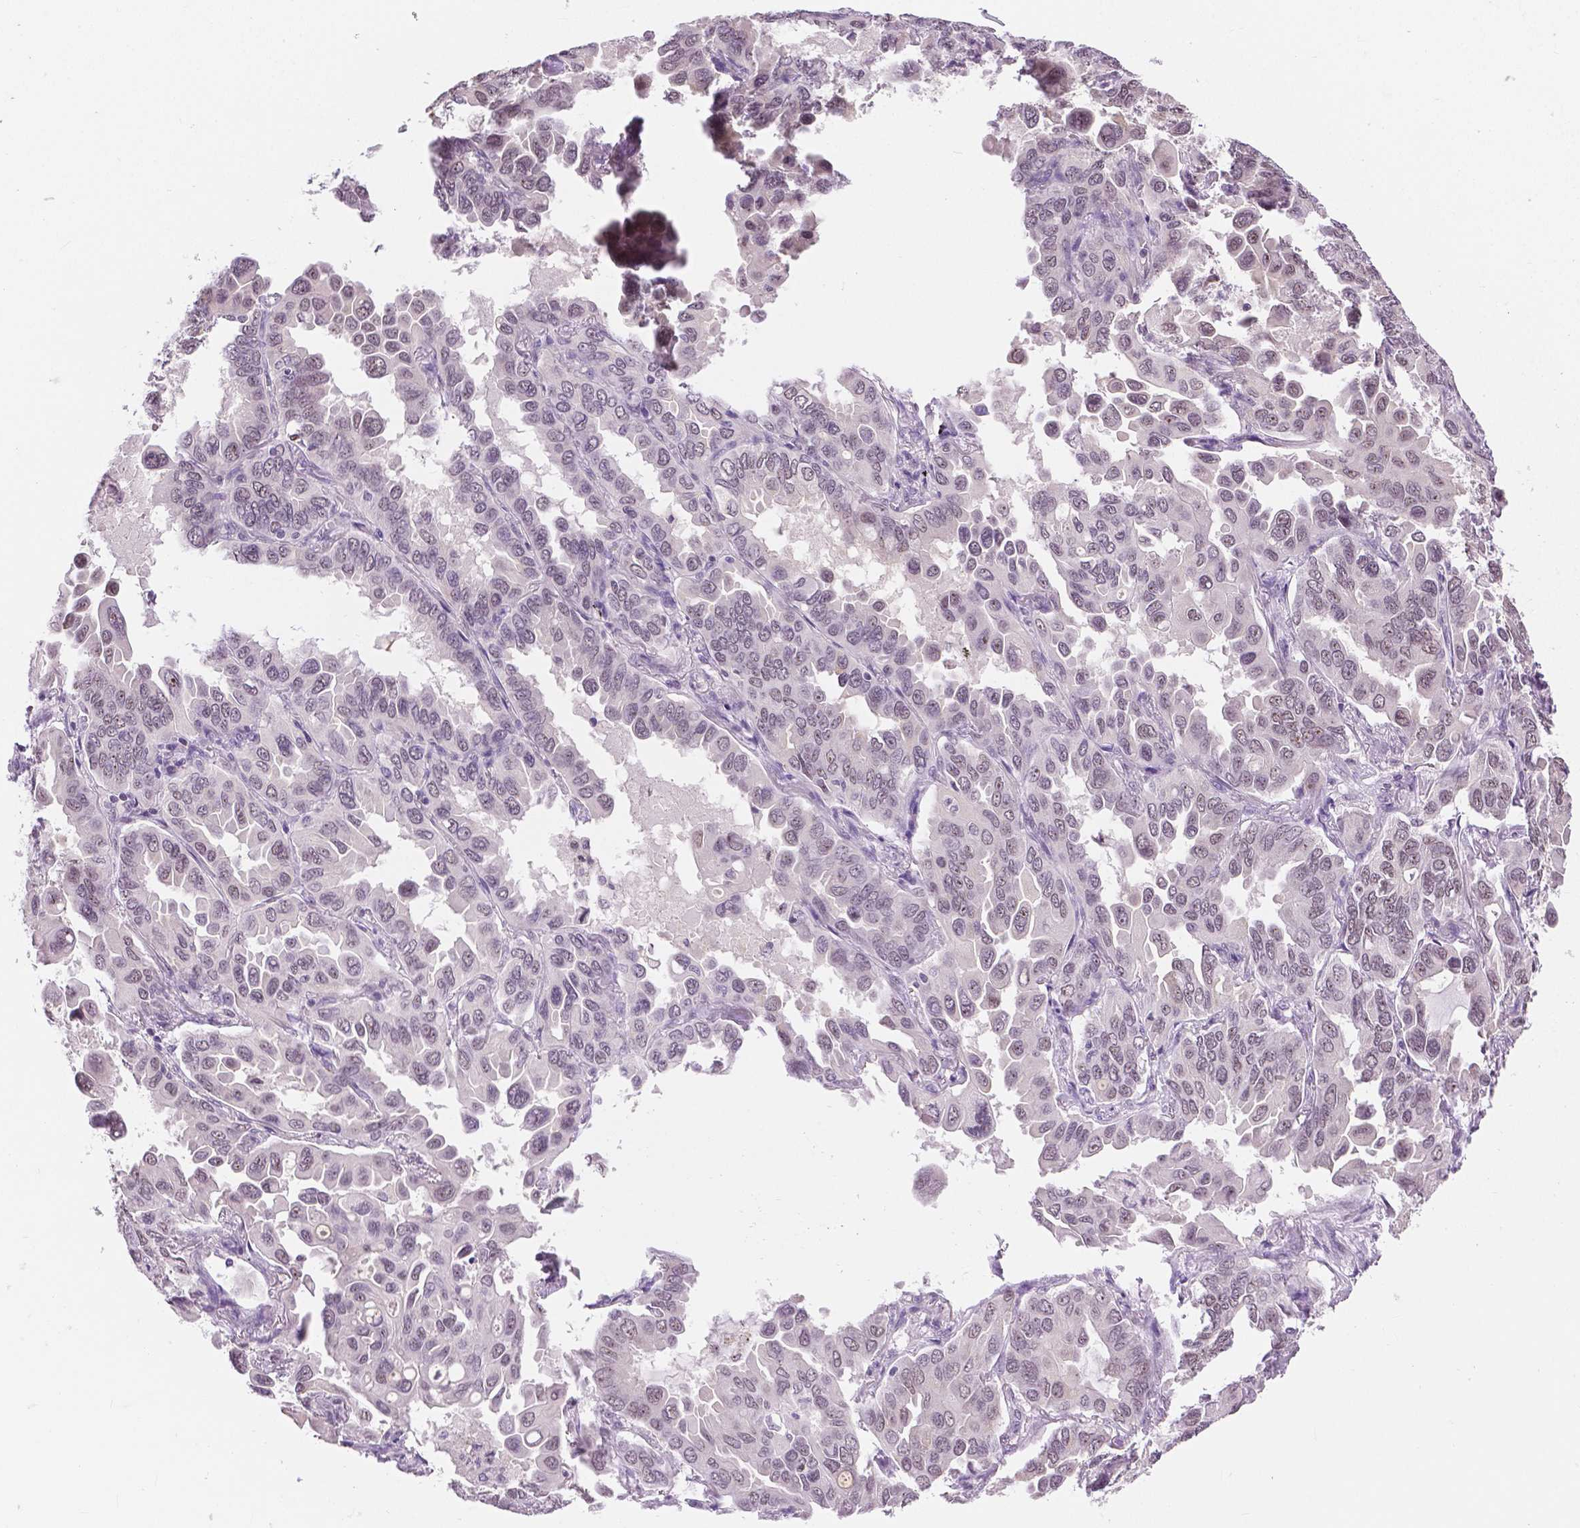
{"staining": {"intensity": "weak", "quantity": "<25%", "location": "nuclear"}, "tissue": "lung cancer", "cell_type": "Tumor cells", "image_type": "cancer", "snomed": [{"axis": "morphology", "description": "Adenocarcinoma, NOS"}, {"axis": "topography", "description": "Lung"}], "caption": "This image is of lung cancer (adenocarcinoma) stained with IHC to label a protein in brown with the nuclei are counter-stained blue. There is no staining in tumor cells.", "gene": "NHP2", "patient": {"sex": "male", "age": 64}}